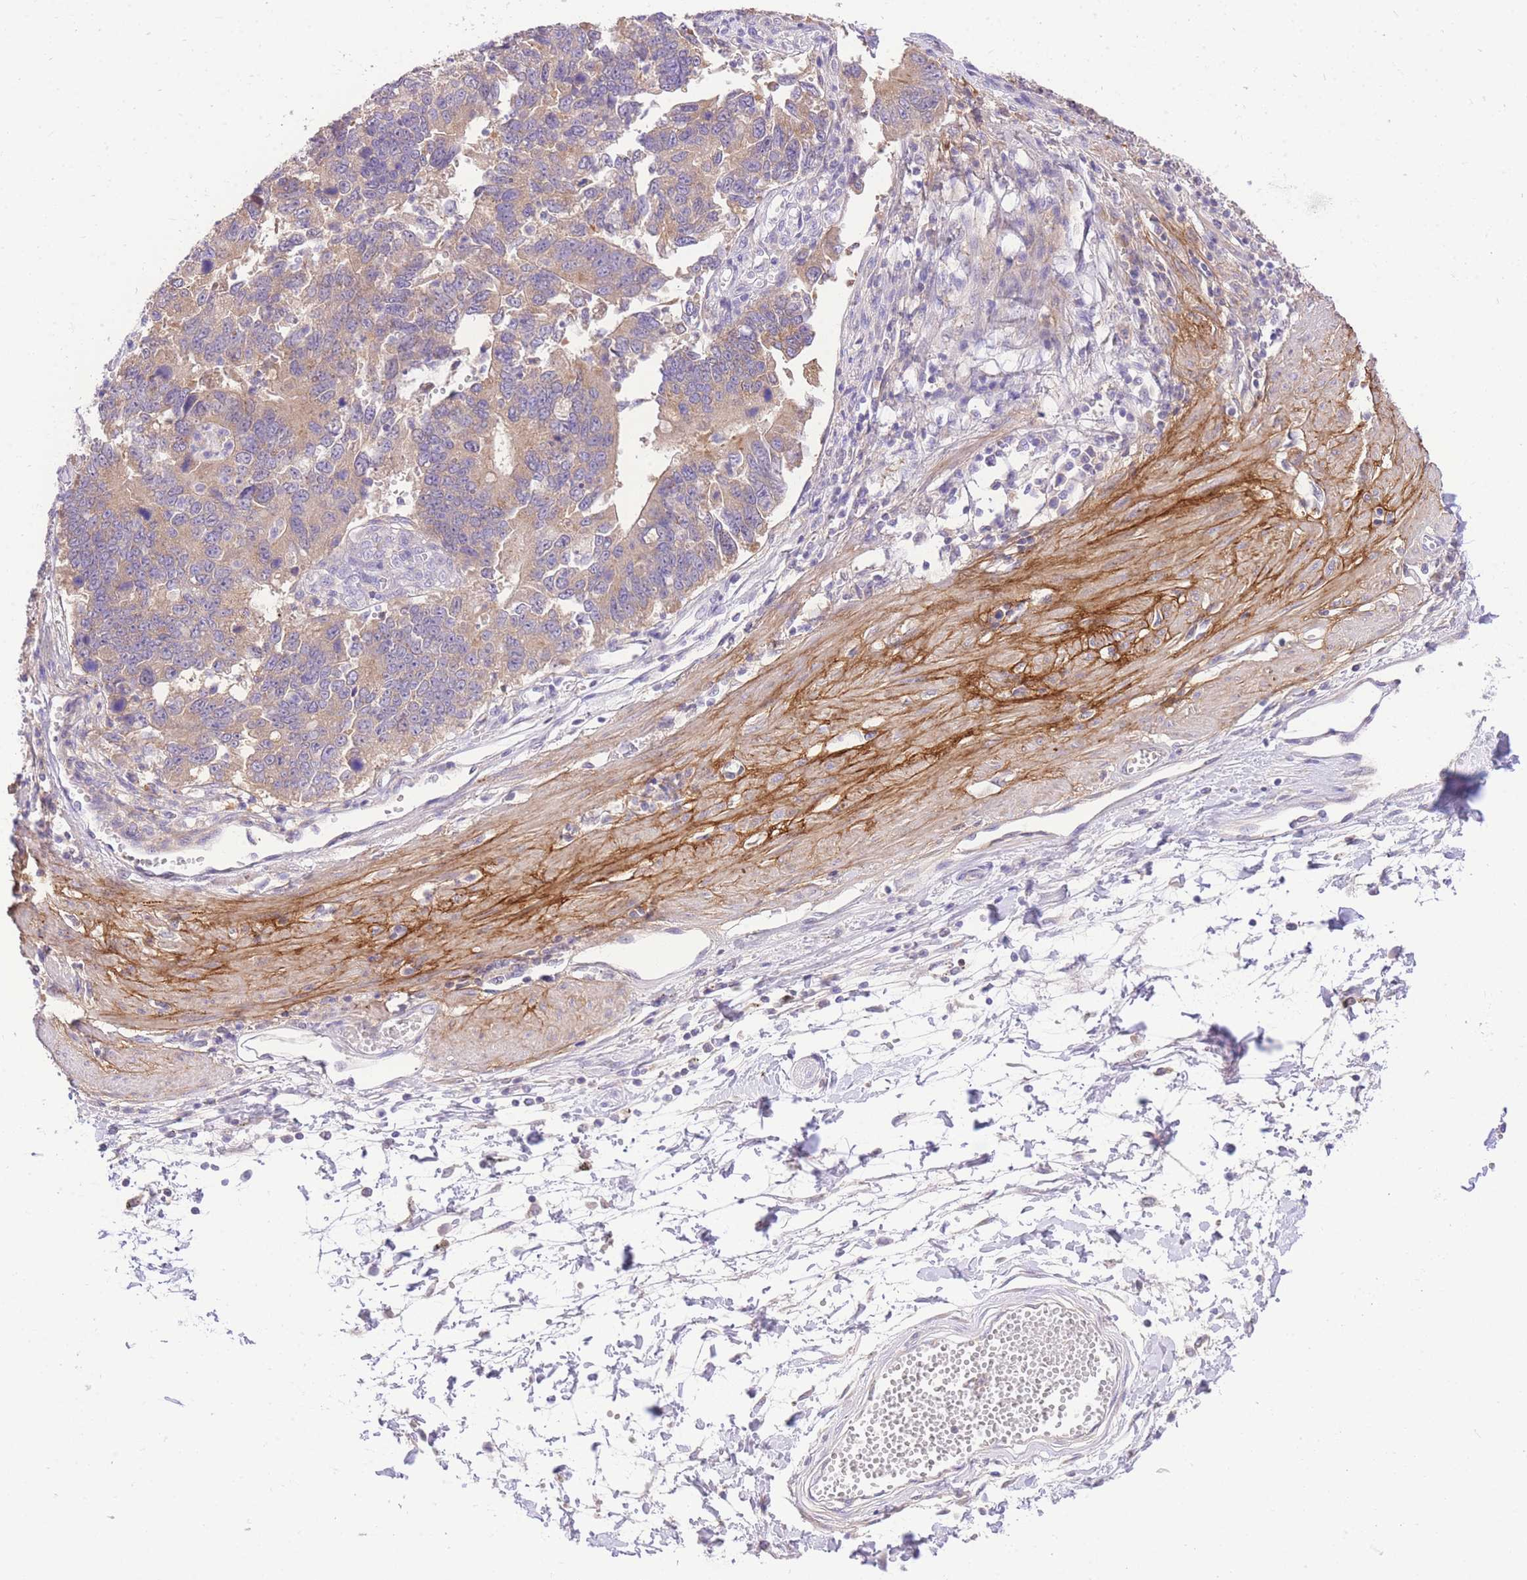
{"staining": {"intensity": "weak", "quantity": ">75%", "location": "cytoplasmic/membranous"}, "tissue": "stomach cancer", "cell_type": "Tumor cells", "image_type": "cancer", "snomed": [{"axis": "morphology", "description": "Adenocarcinoma, NOS"}, {"axis": "topography", "description": "Stomach"}], "caption": "The photomicrograph demonstrates immunohistochemical staining of stomach cancer (adenocarcinoma). There is weak cytoplasmic/membranous staining is seen in approximately >75% of tumor cells. The protein of interest is shown in brown color, while the nuclei are stained blue.", "gene": "LIPH", "patient": {"sex": "male", "age": 59}}